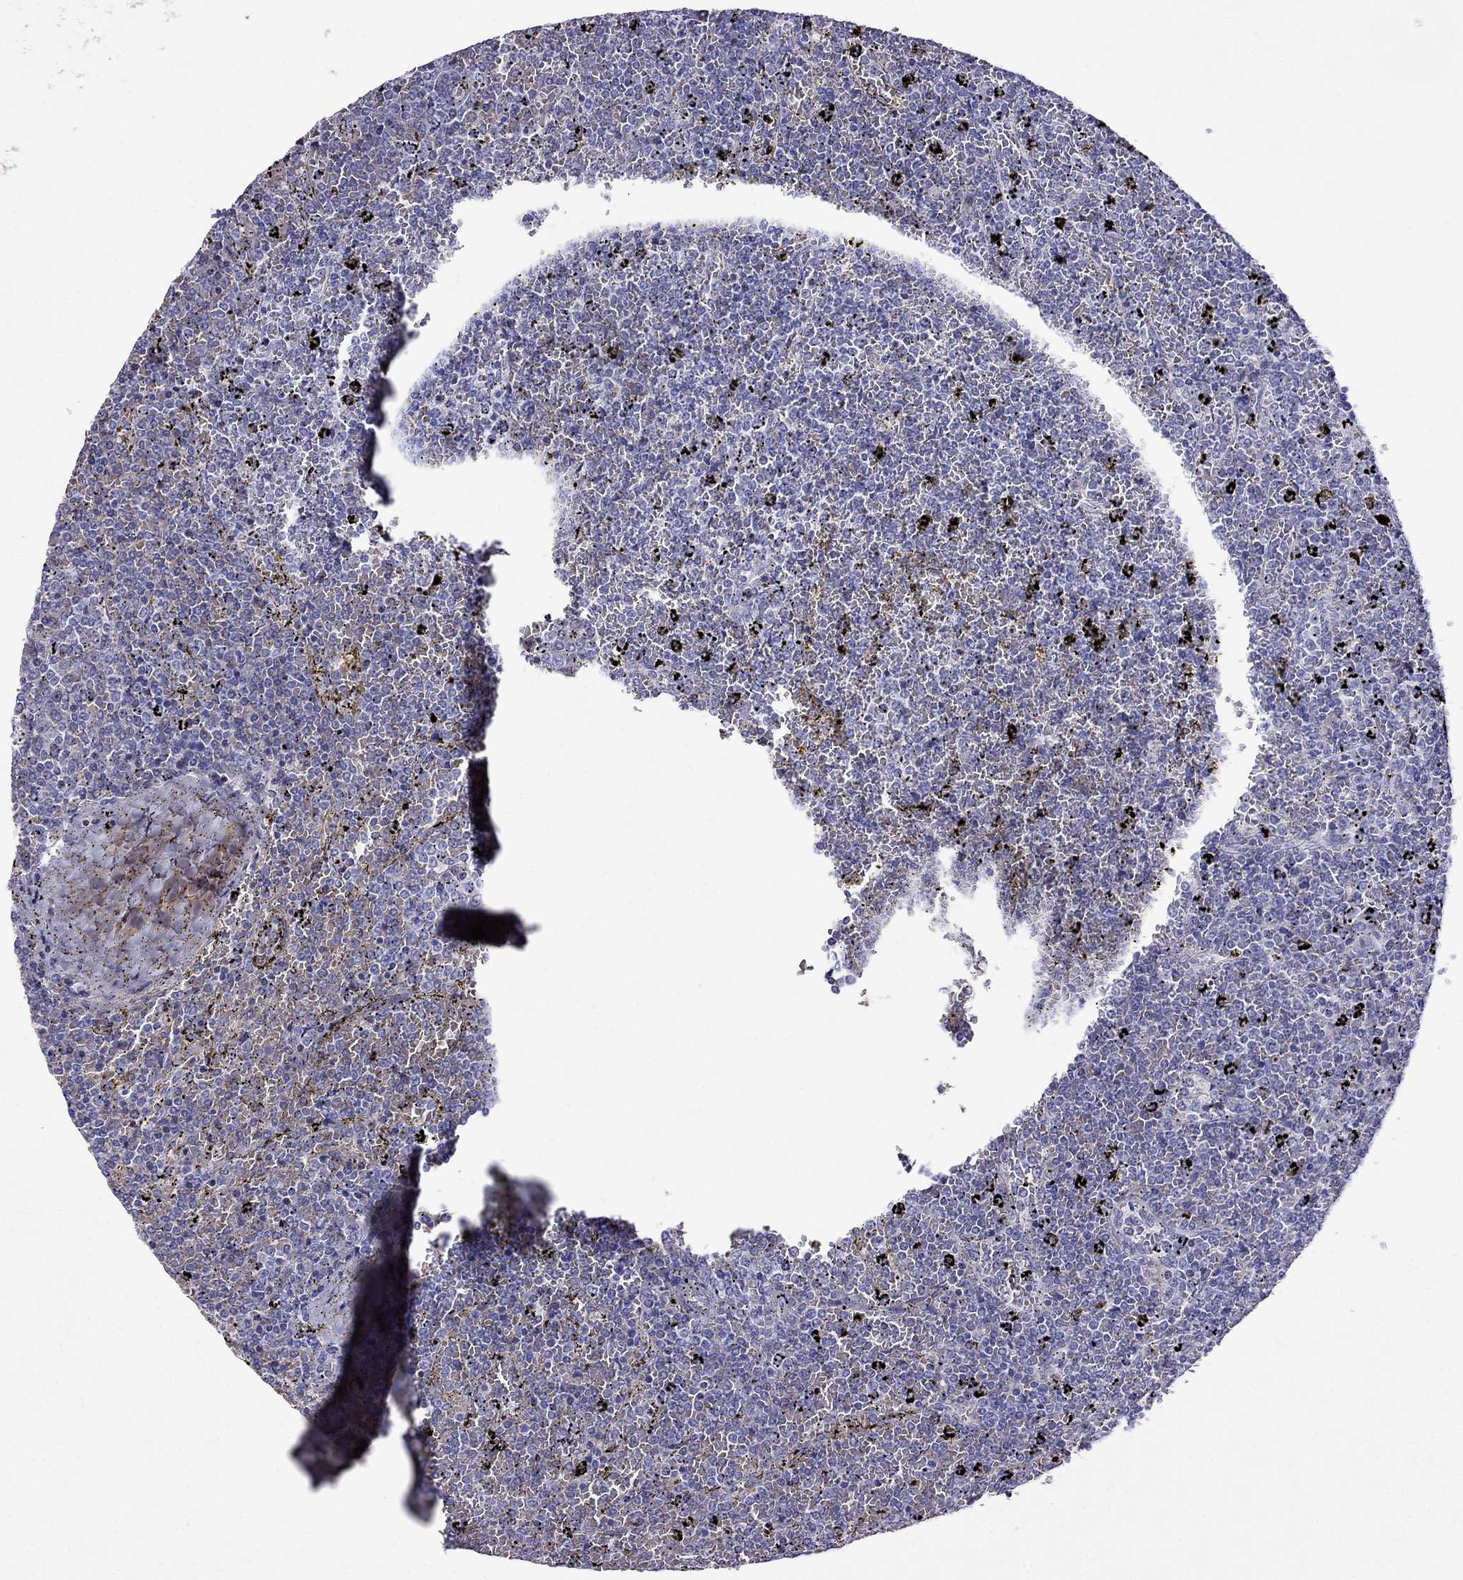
{"staining": {"intensity": "negative", "quantity": "none", "location": "none"}, "tissue": "lymphoma", "cell_type": "Tumor cells", "image_type": "cancer", "snomed": [{"axis": "morphology", "description": "Malignant lymphoma, non-Hodgkin's type, Low grade"}, {"axis": "topography", "description": "Spleen"}], "caption": "Immunohistochemistry histopathology image of lymphoma stained for a protein (brown), which shows no positivity in tumor cells.", "gene": "TDRD1", "patient": {"sex": "female", "age": 77}}